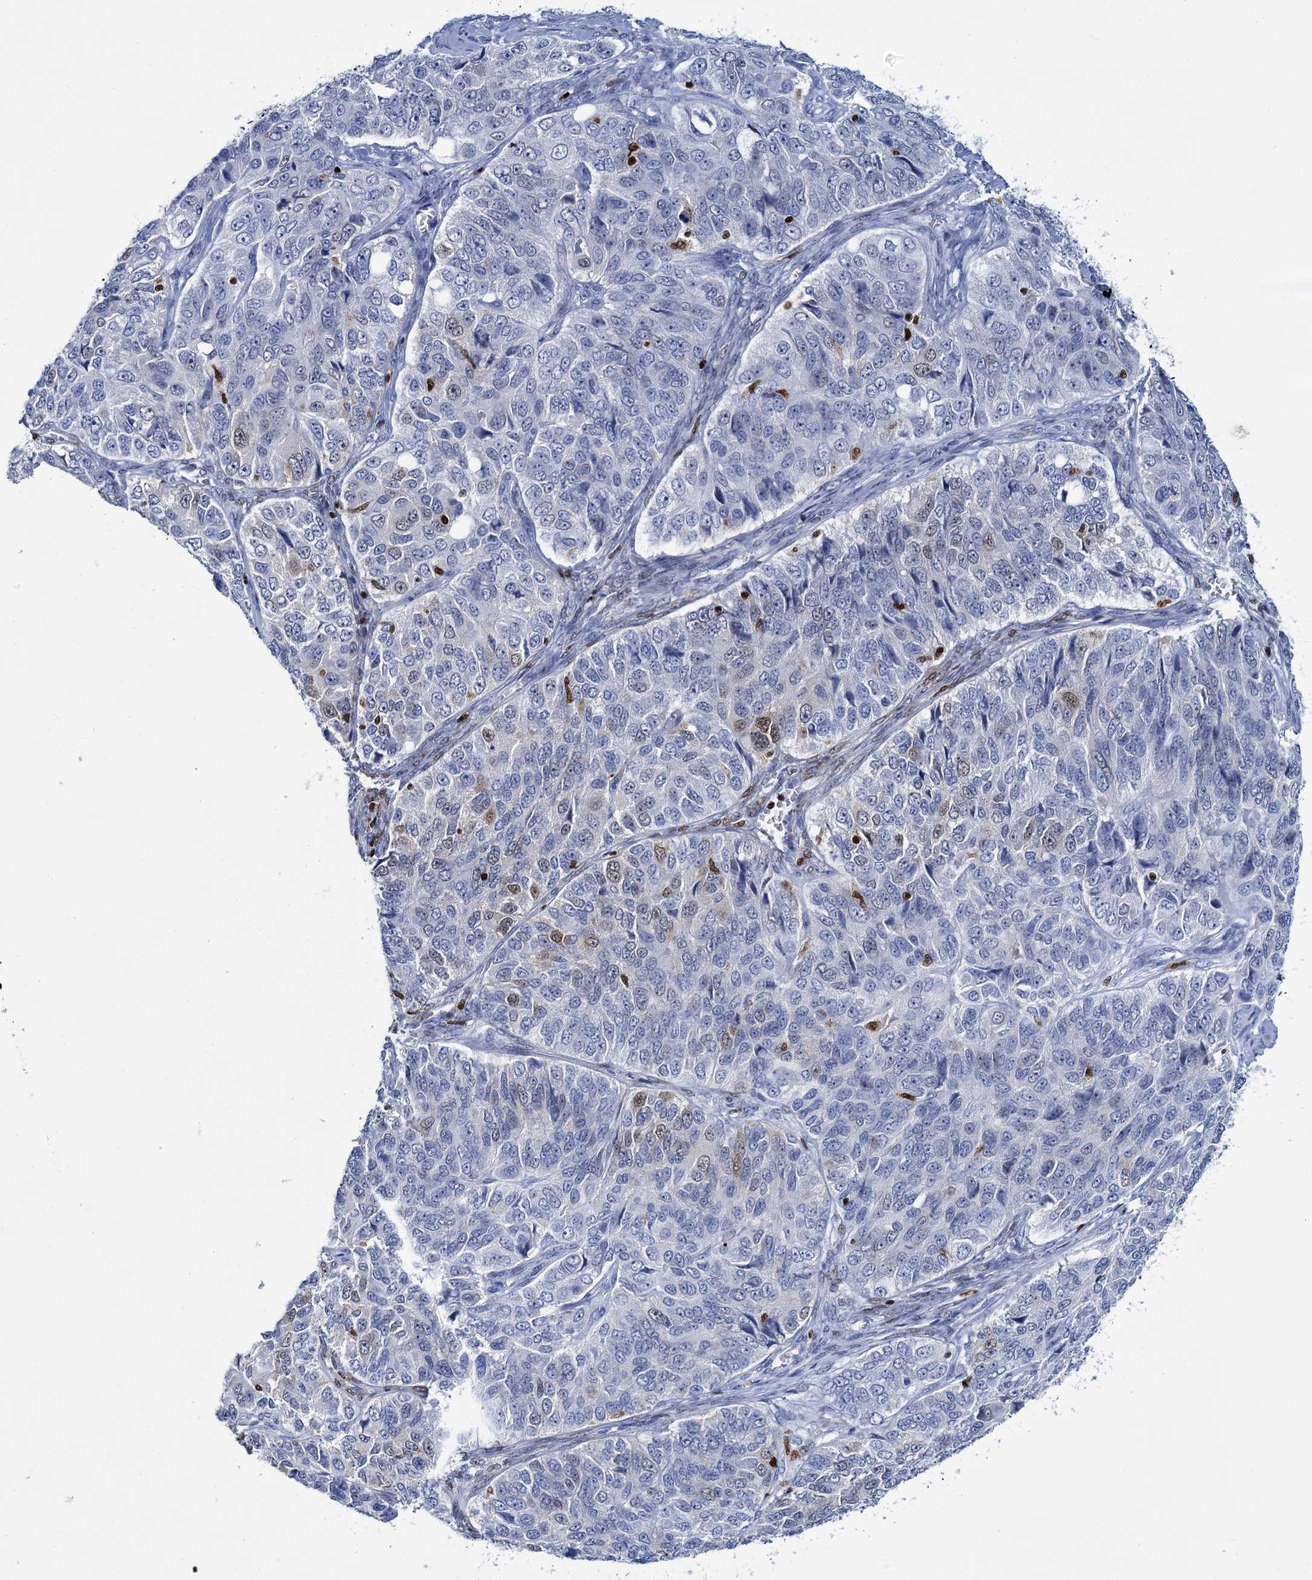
{"staining": {"intensity": "weak", "quantity": "<25%", "location": "nuclear"}, "tissue": "ovarian cancer", "cell_type": "Tumor cells", "image_type": "cancer", "snomed": [{"axis": "morphology", "description": "Carcinoma, endometroid"}, {"axis": "topography", "description": "Ovary"}], "caption": "Immunohistochemical staining of human ovarian cancer (endometroid carcinoma) displays no significant positivity in tumor cells.", "gene": "CELF2", "patient": {"sex": "female", "age": 51}}